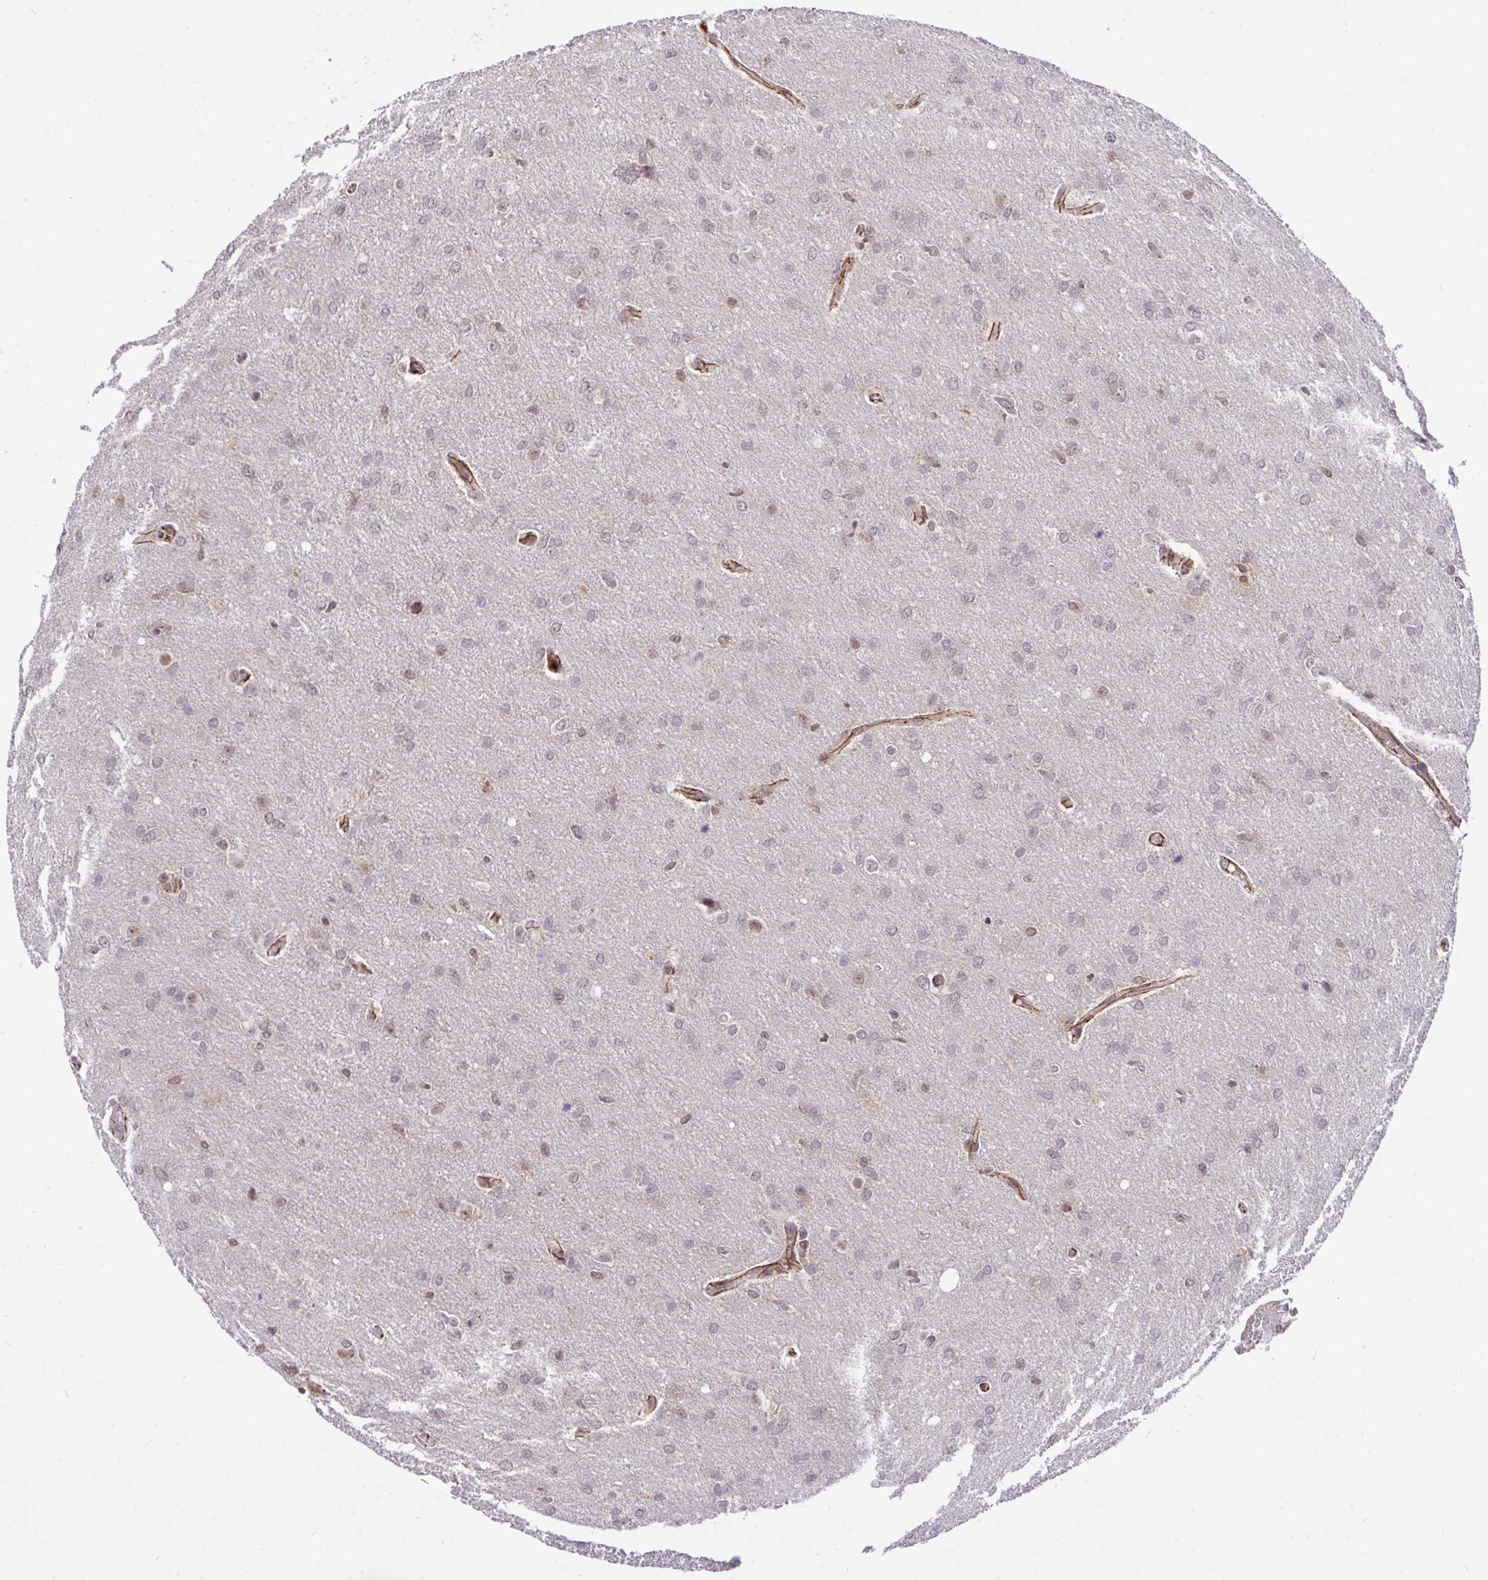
{"staining": {"intensity": "negative", "quantity": "none", "location": "none"}, "tissue": "glioma", "cell_type": "Tumor cells", "image_type": "cancer", "snomed": [{"axis": "morphology", "description": "Glioma, malignant, High grade"}, {"axis": "topography", "description": "Brain"}], "caption": "This is a histopathology image of immunohistochemistry (IHC) staining of glioma, which shows no positivity in tumor cells. The staining was performed using DAB to visualize the protein expression in brown, while the nuclei were stained in blue with hematoxylin (Magnification: 20x).", "gene": "PPP1CA", "patient": {"sex": "male", "age": 53}}